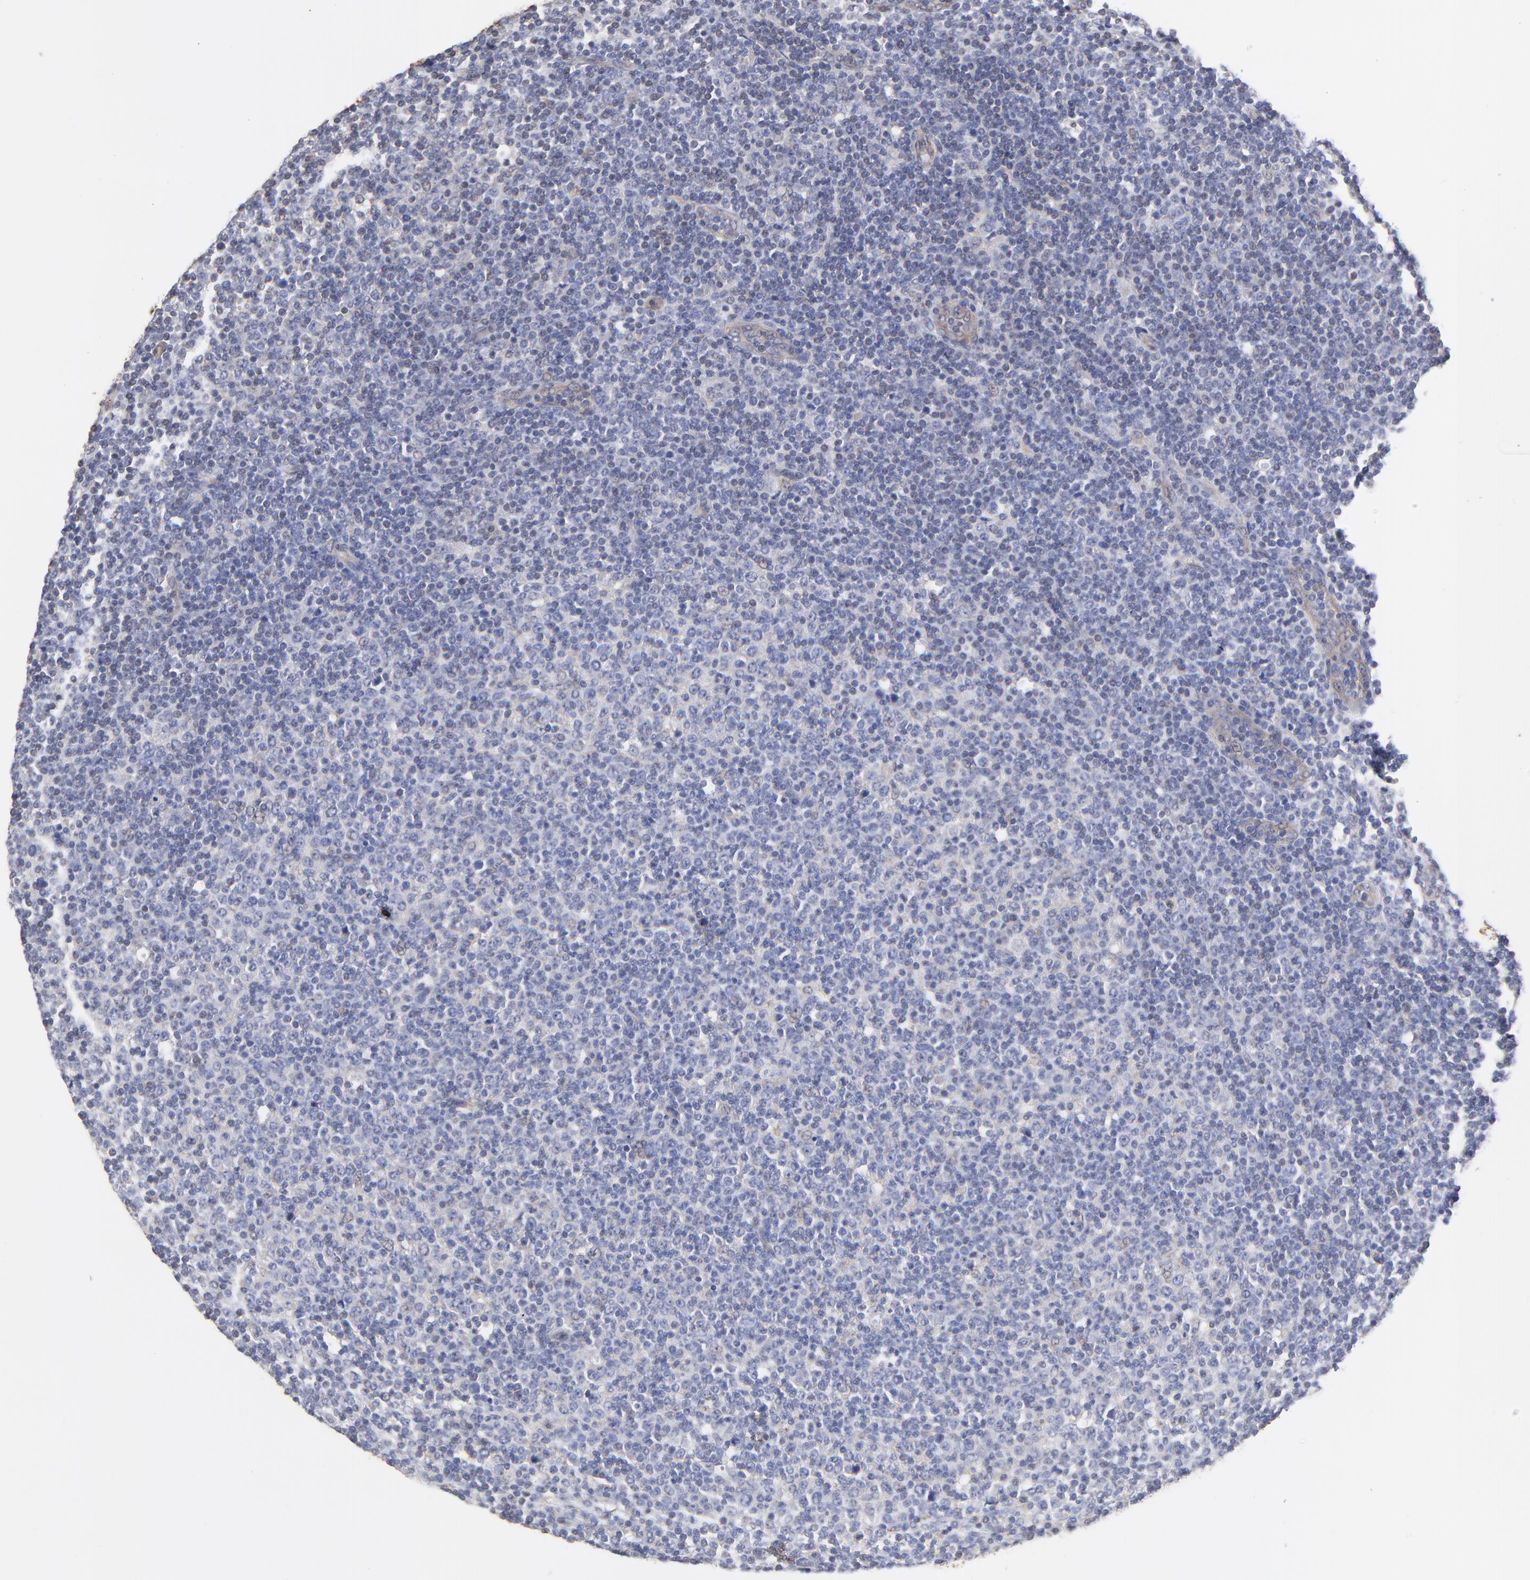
{"staining": {"intensity": "negative", "quantity": "none", "location": "none"}, "tissue": "lymphoma", "cell_type": "Tumor cells", "image_type": "cancer", "snomed": [{"axis": "morphology", "description": "Malignant lymphoma, non-Hodgkin's type, Low grade"}, {"axis": "topography", "description": "Lymph node"}], "caption": "Immunohistochemistry (IHC) micrograph of neoplastic tissue: human malignant lymphoma, non-Hodgkin's type (low-grade) stained with DAB (3,3'-diaminobenzidine) reveals no significant protein positivity in tumor cells.", "gene": "LRCH2", "patient": {"sex": "male", "age": 70}}